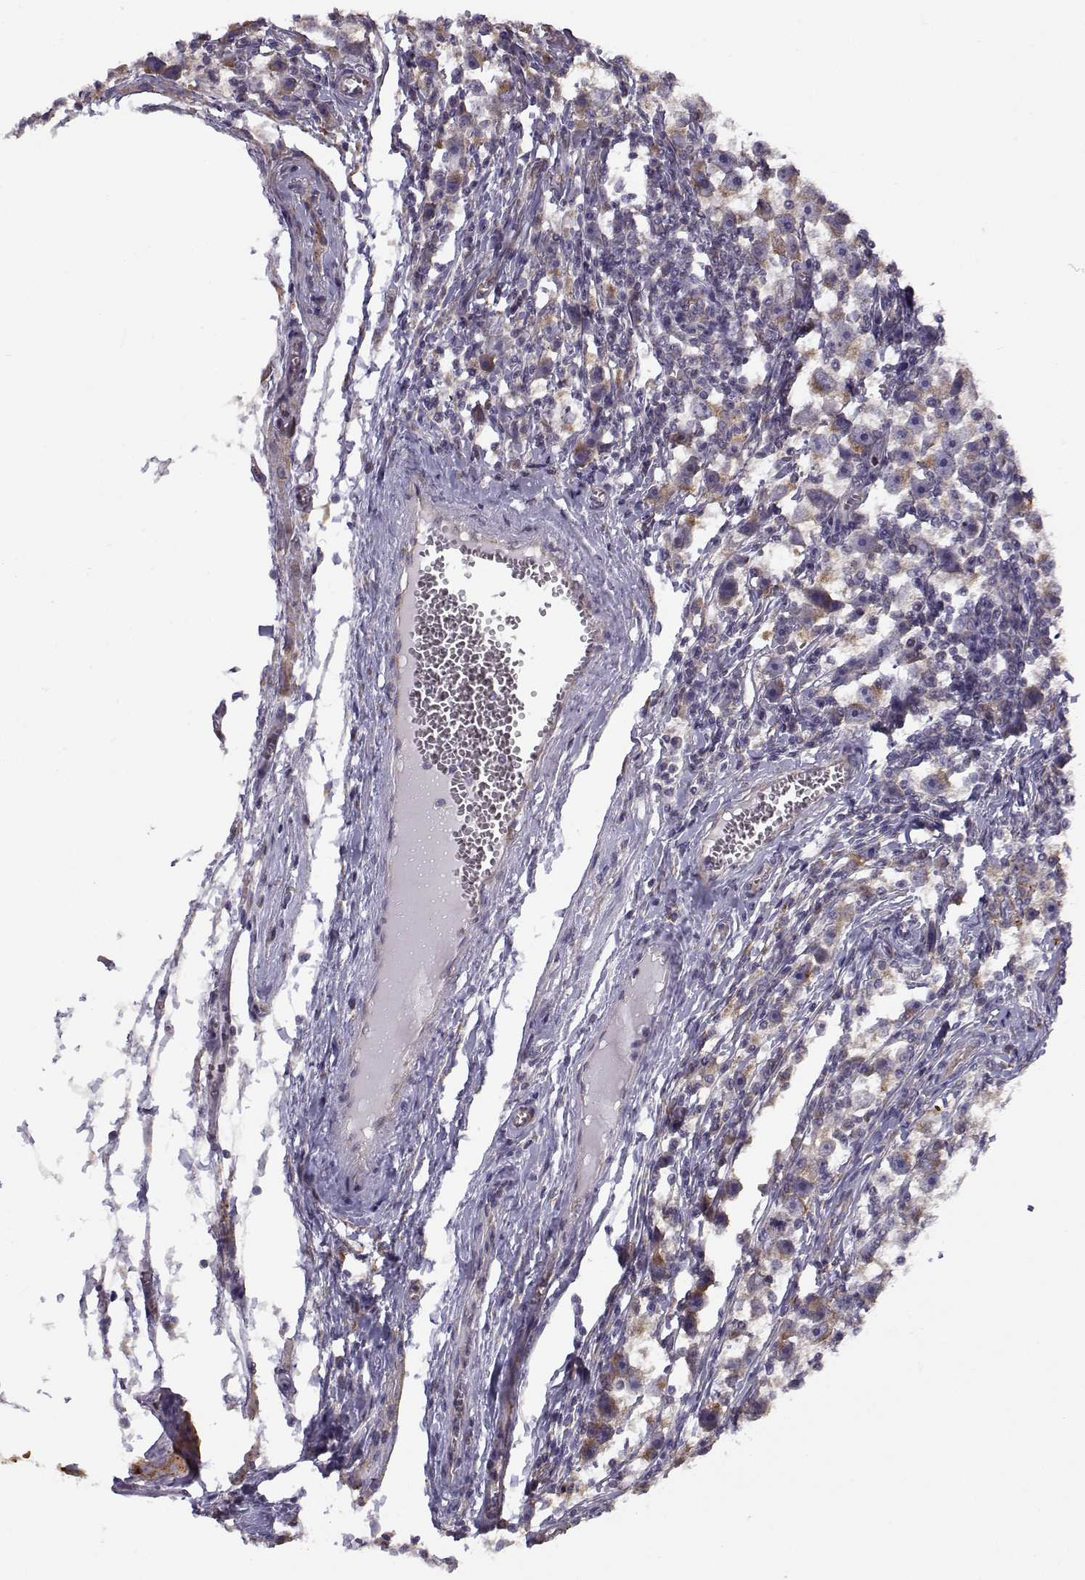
{"staining": {"intensity": "moderate", "quantity": "<25%", "location": "cytoplasmic/membranous"}, "tissue": "testis cancer", "cell_type": "Tumor cells", "image_type": "cancer", "snomed": [{"axis": "morphology", "description": "Seminoma, NOS"}, {"axis": "topography", "description": "Testis"}], "caption": "Immunohistochemical staining of testis seminoma reveals low levels of moderate cytoplasmic/membranous protein positivity in about <25% of tumor cells.", "gene": "BEND6", "patient": {"sex": "male", "age": 30}}